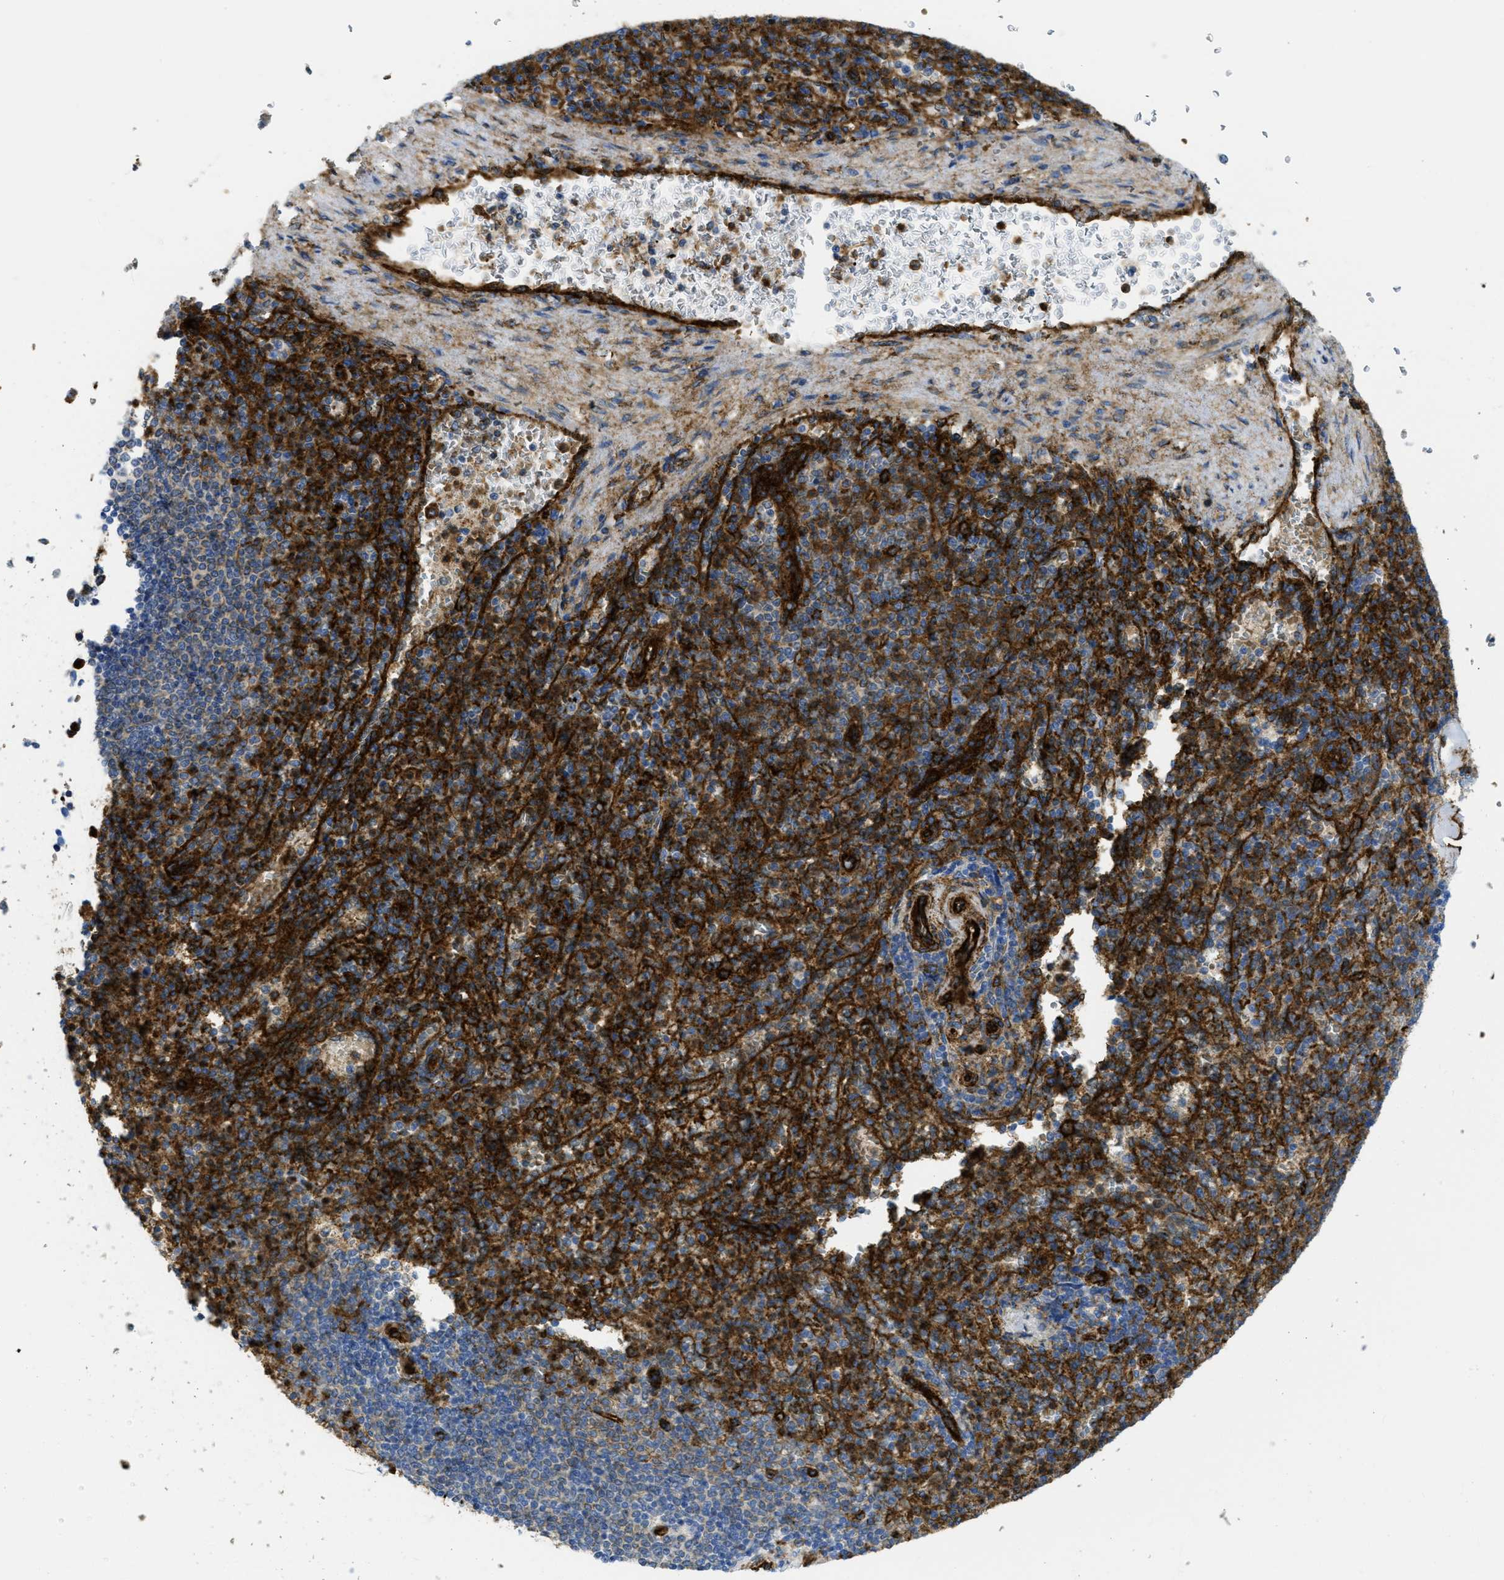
{"staining": {"intensity": "strong", "quantity": ">75%", "location": "cytoplasmic/membranous"}, "tissue": "spleen", "cell_type": "Cells in red pulp", "image_type": "normal", "snomed": [{"axis": "morphology", "description": "Normal tissue, NOS"}, {"axis": "topography", "description": "Spleen"}], "caption": "Immunohistochemical staining of benign human spleen displays >75% levels of strong cytoplasmic/membranous protein expression in about >75% of cells in red pulp. (brown staining indicates protein expression, while blue staining denotes nuclei).", "gene": "HIP1", "patient": {"sex": "female", "age": 74}}